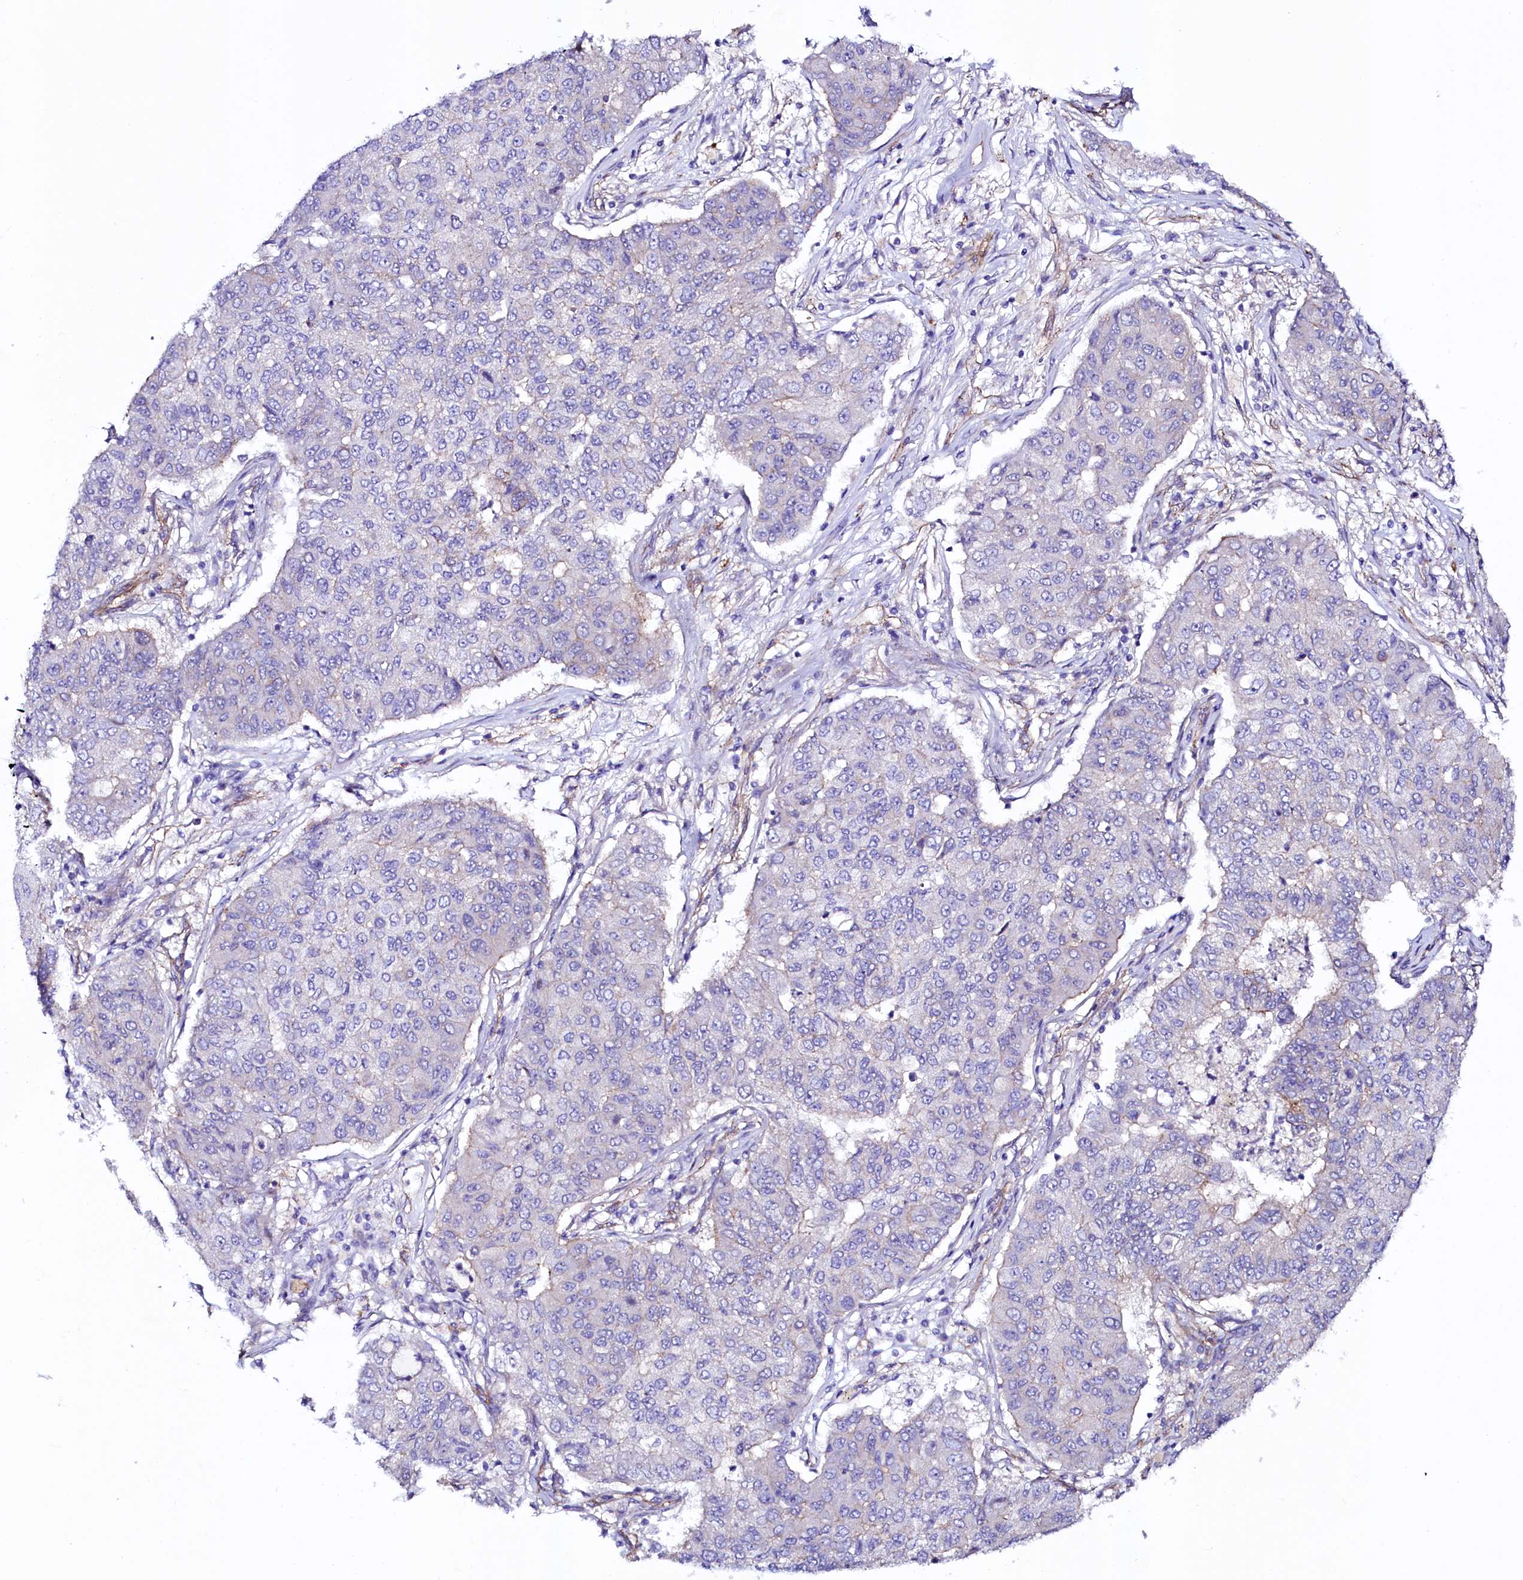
{"staining": {"intensity": "negative", "quantity": "none", "location": "none"}, "tissue": "lung cancer", "cell_type": "Tumor cells", "image_type": "cancer", "snomed": [{"axis": "morphology", "description": "Squamous cell carcinoma, NOS"}, {"axis": "topography", "description": "Lung"}], "caption": "Human lung squamous cell carcinoma stained for a protein using immunohistochemistry demonstrates no expression in tumor cells.", "gene": "SLF1", "patient": {"sex": "male", "age": 74}}